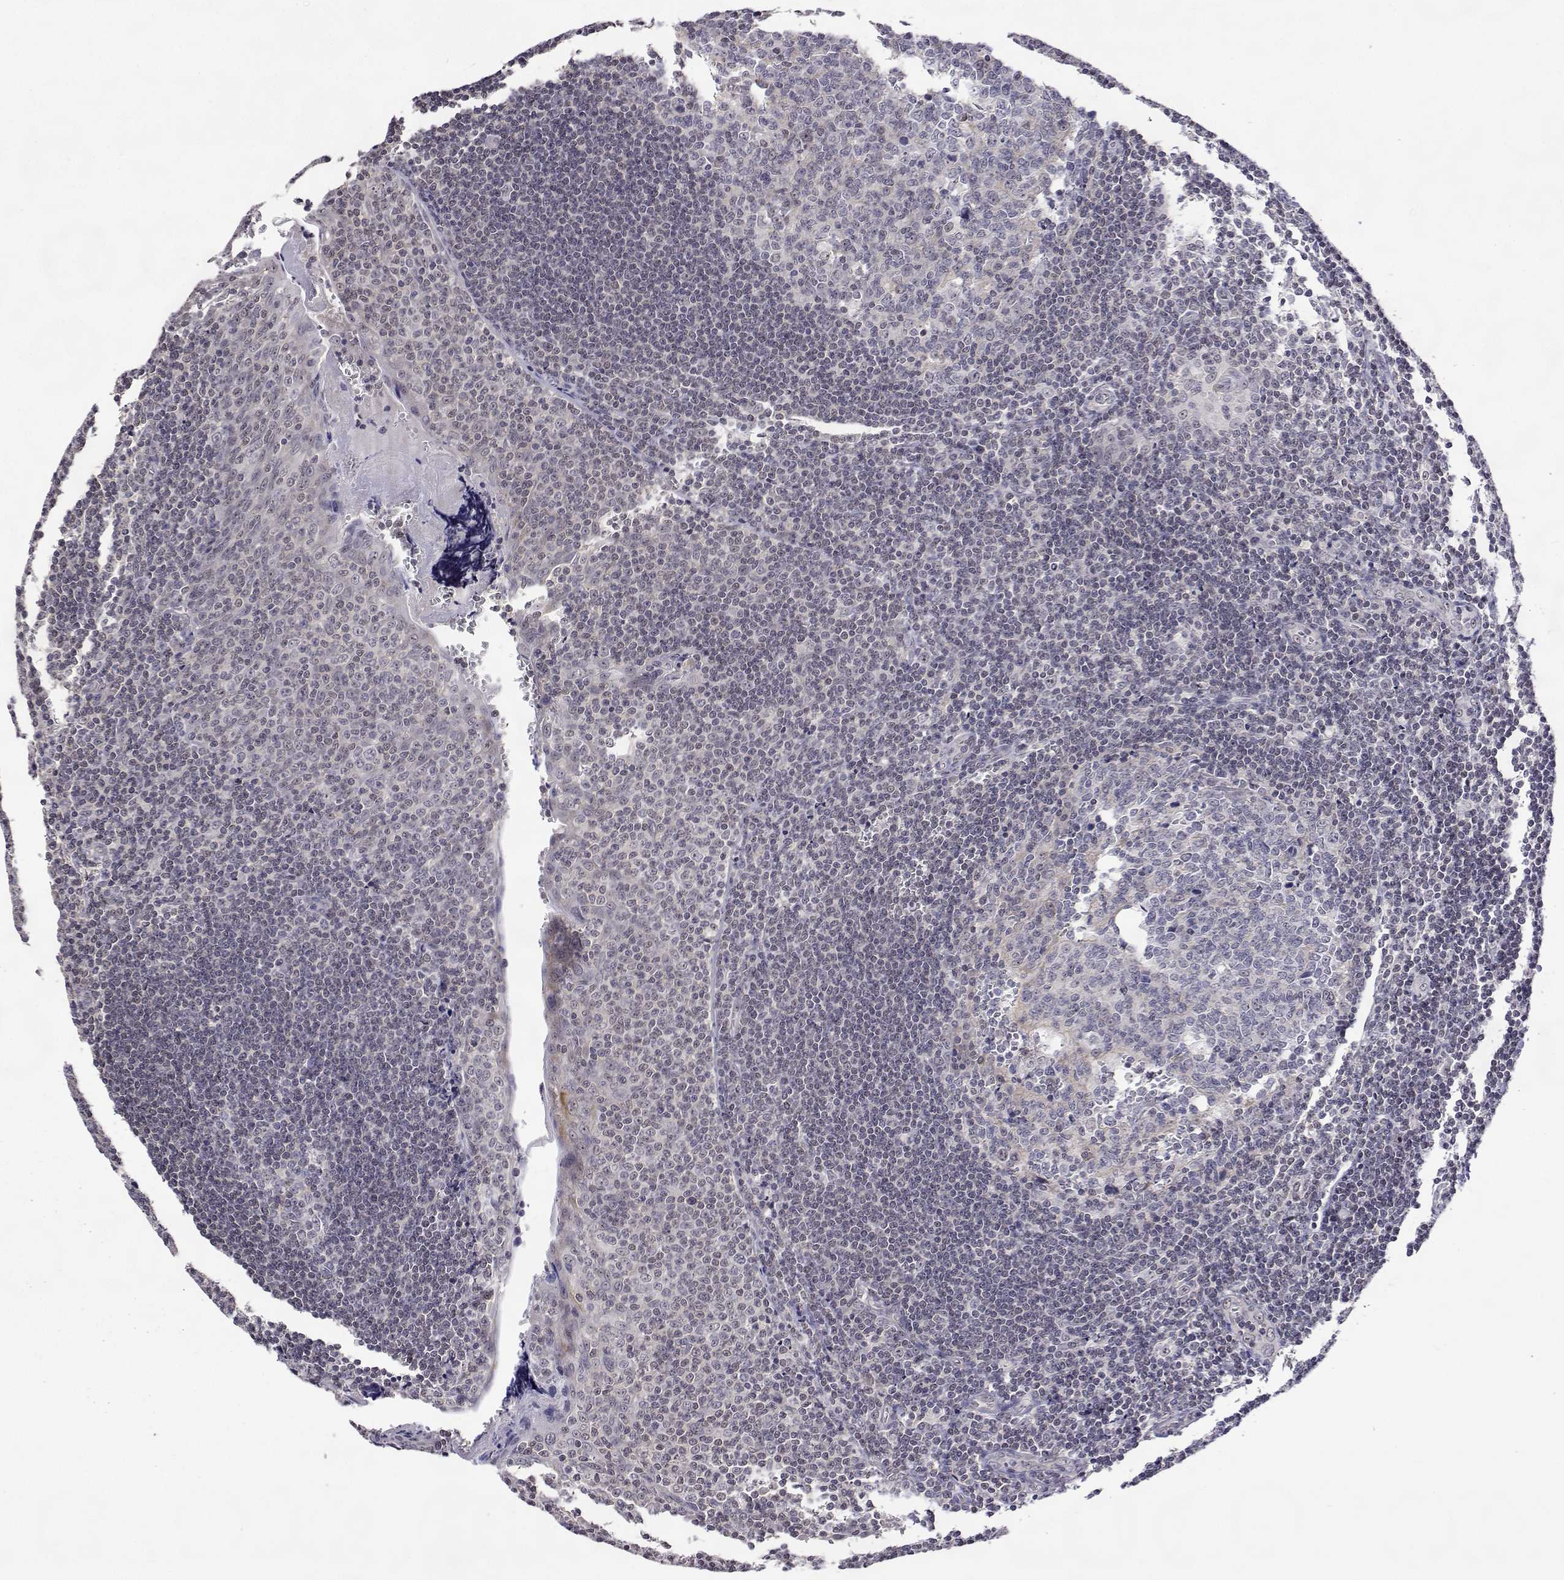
{"staining": {"intensity": "weak", "quantity": "<25%", "location": "nuclear"}, "tissue": "tonsil", "cell_type": "Germinal center cells", "image_type": "normal", "snomed": [{"axis": "morphology", "description": "Normal tissue, NOS"}, {"axis": "morphology", "description": "Inflammation, NOS"}, {"axis": "topography", "description": "Tonsil"}], "caption": "An image of human tonsil is negative for staining in germinal center cells. (Stains: DAB (3,3'-diaminobenzidine) immunohistochemistry (IHC) with hematoxylin counter stain, Microscopy: brightfield microscopy at high magnification).", "gene": "NHP2", "patient": {"sex": "female", "age": 31}}